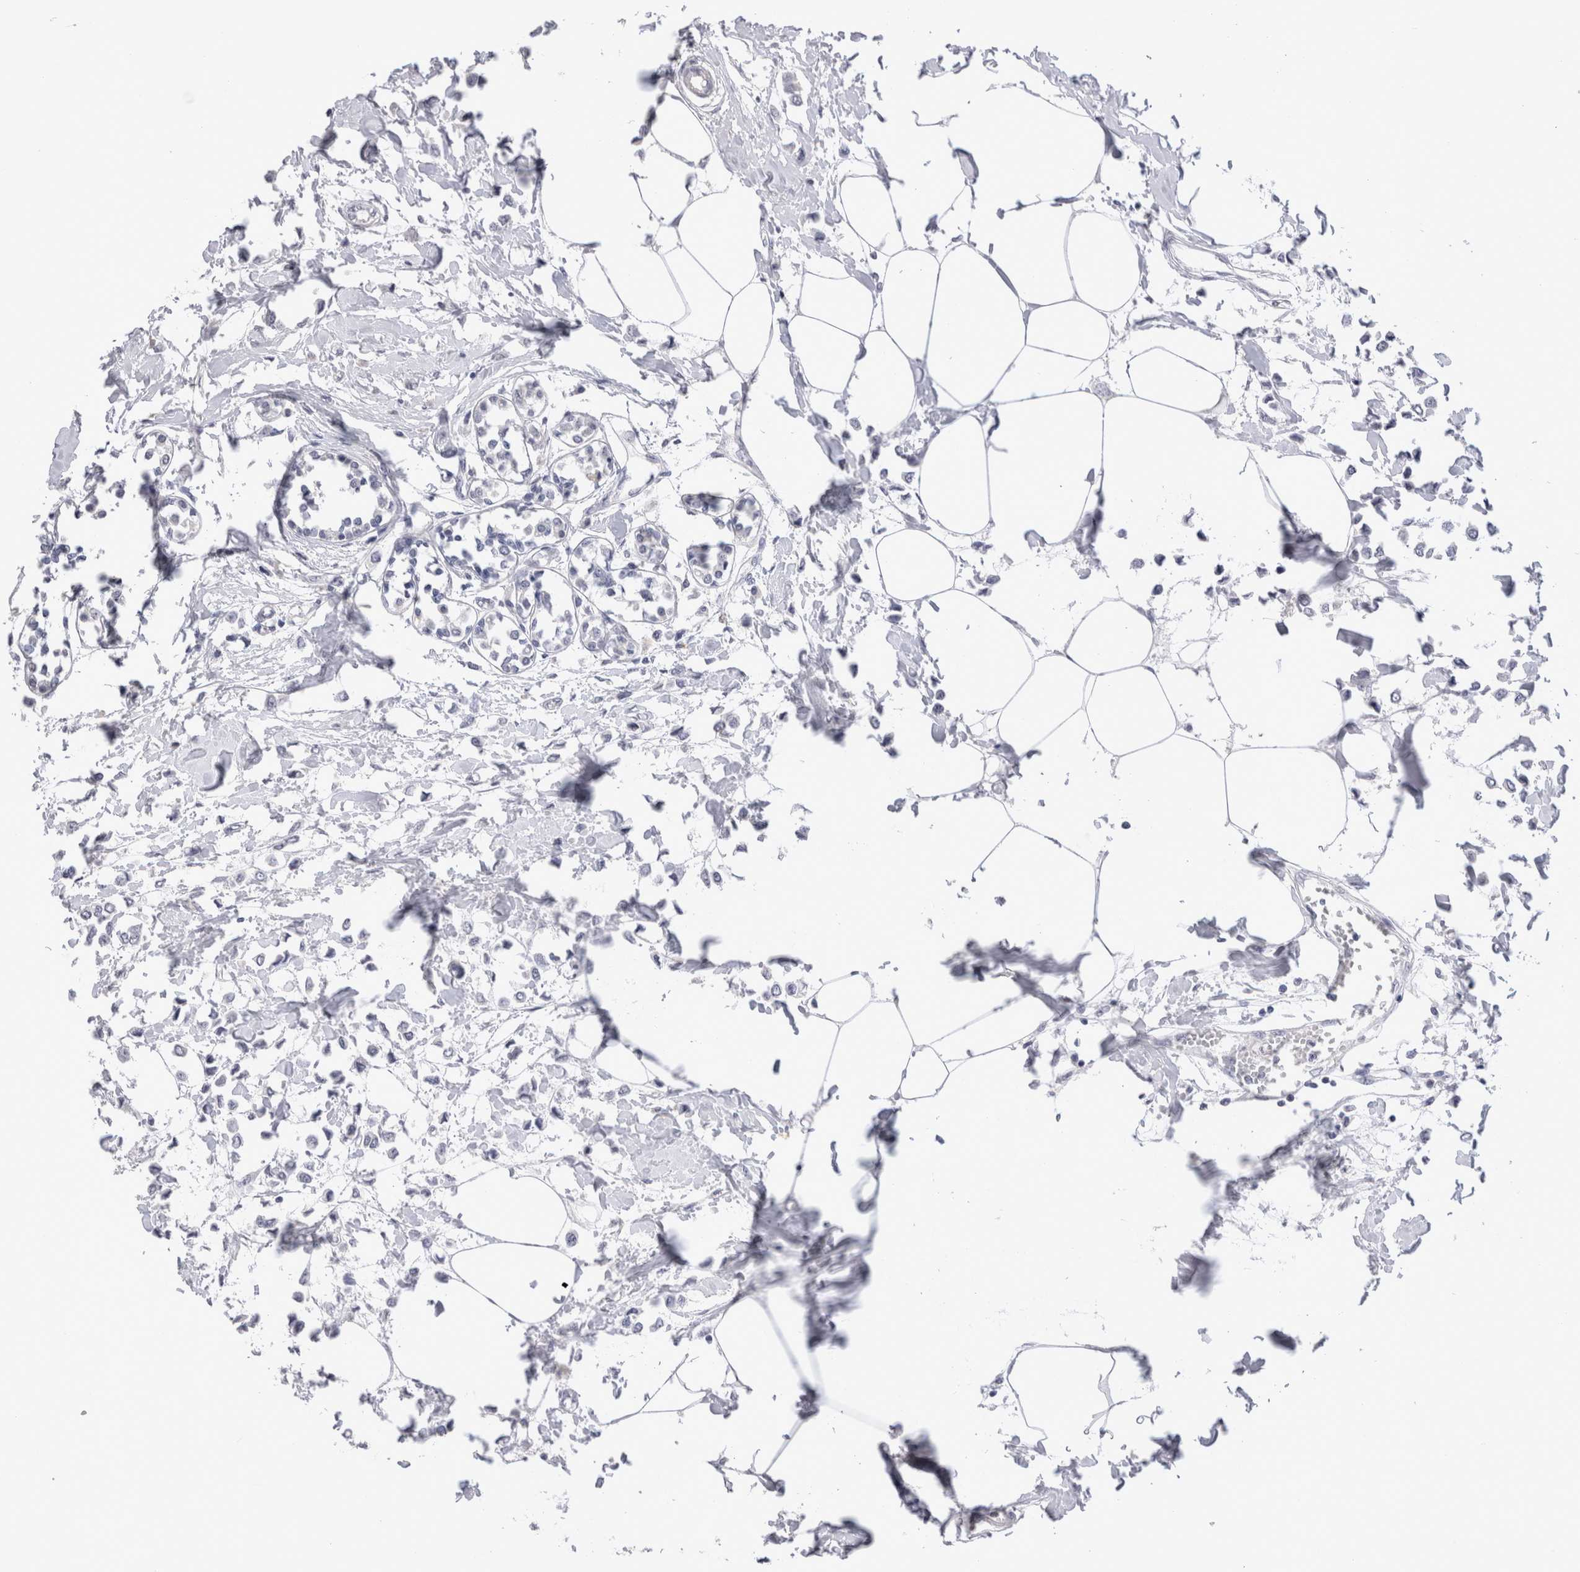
{"staining": {"intensity": "negative", "quantity": "none", "location": "none"}, "tissue": "breast cancer", "cell_type": "Tumor cells", "image_type": "cancer", "snomed": [{"axis": "morphology", "description": "Lobular carcinoma"}, {"axis": "topography", "description": "Breast"}], "caption": "Tumor cells show no significant protein staining in breast cancer (lobular carcinoma). Nuclei are stained in blue.", "gene": "CRYBG1", "patient": {"sex": "female", "age": 51}}